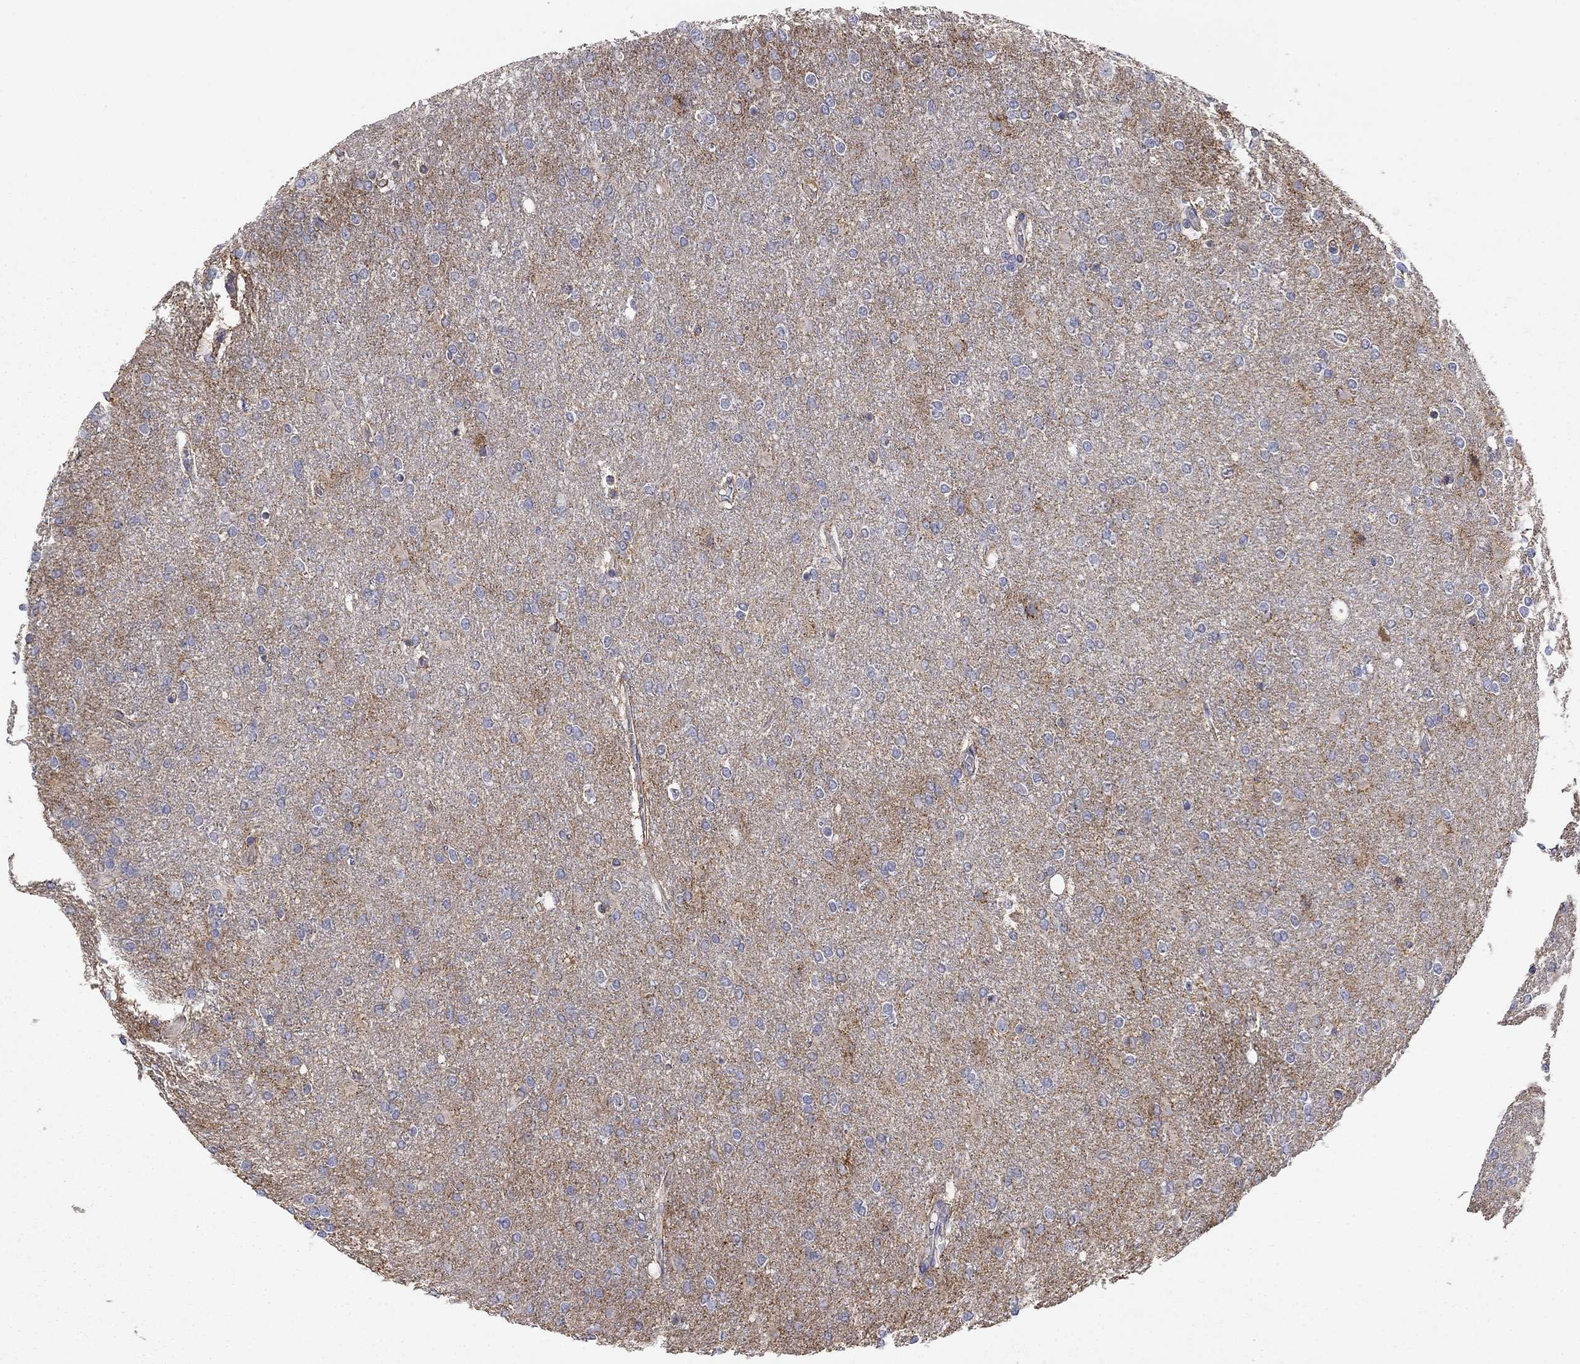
{"staining": {"intensity": "negative", "quantity": "none", "location": "none"}, "tissue": "glioma", "cell_type": "Tumor cells", "image_type": "cancer", "snomed": [{"axis": "morphology", "description": "Glioma, malignant, High grade"}, {"axis": "topography", "description": "Cerebral cortex"}], "caption": "IHC histopathology image of neoplastic tissue: glioma stained with DAB displays no significant protein staining in tumor cells.", "gene": "SEPTIN3", "patient": {"sex": "male", "age": 70}}